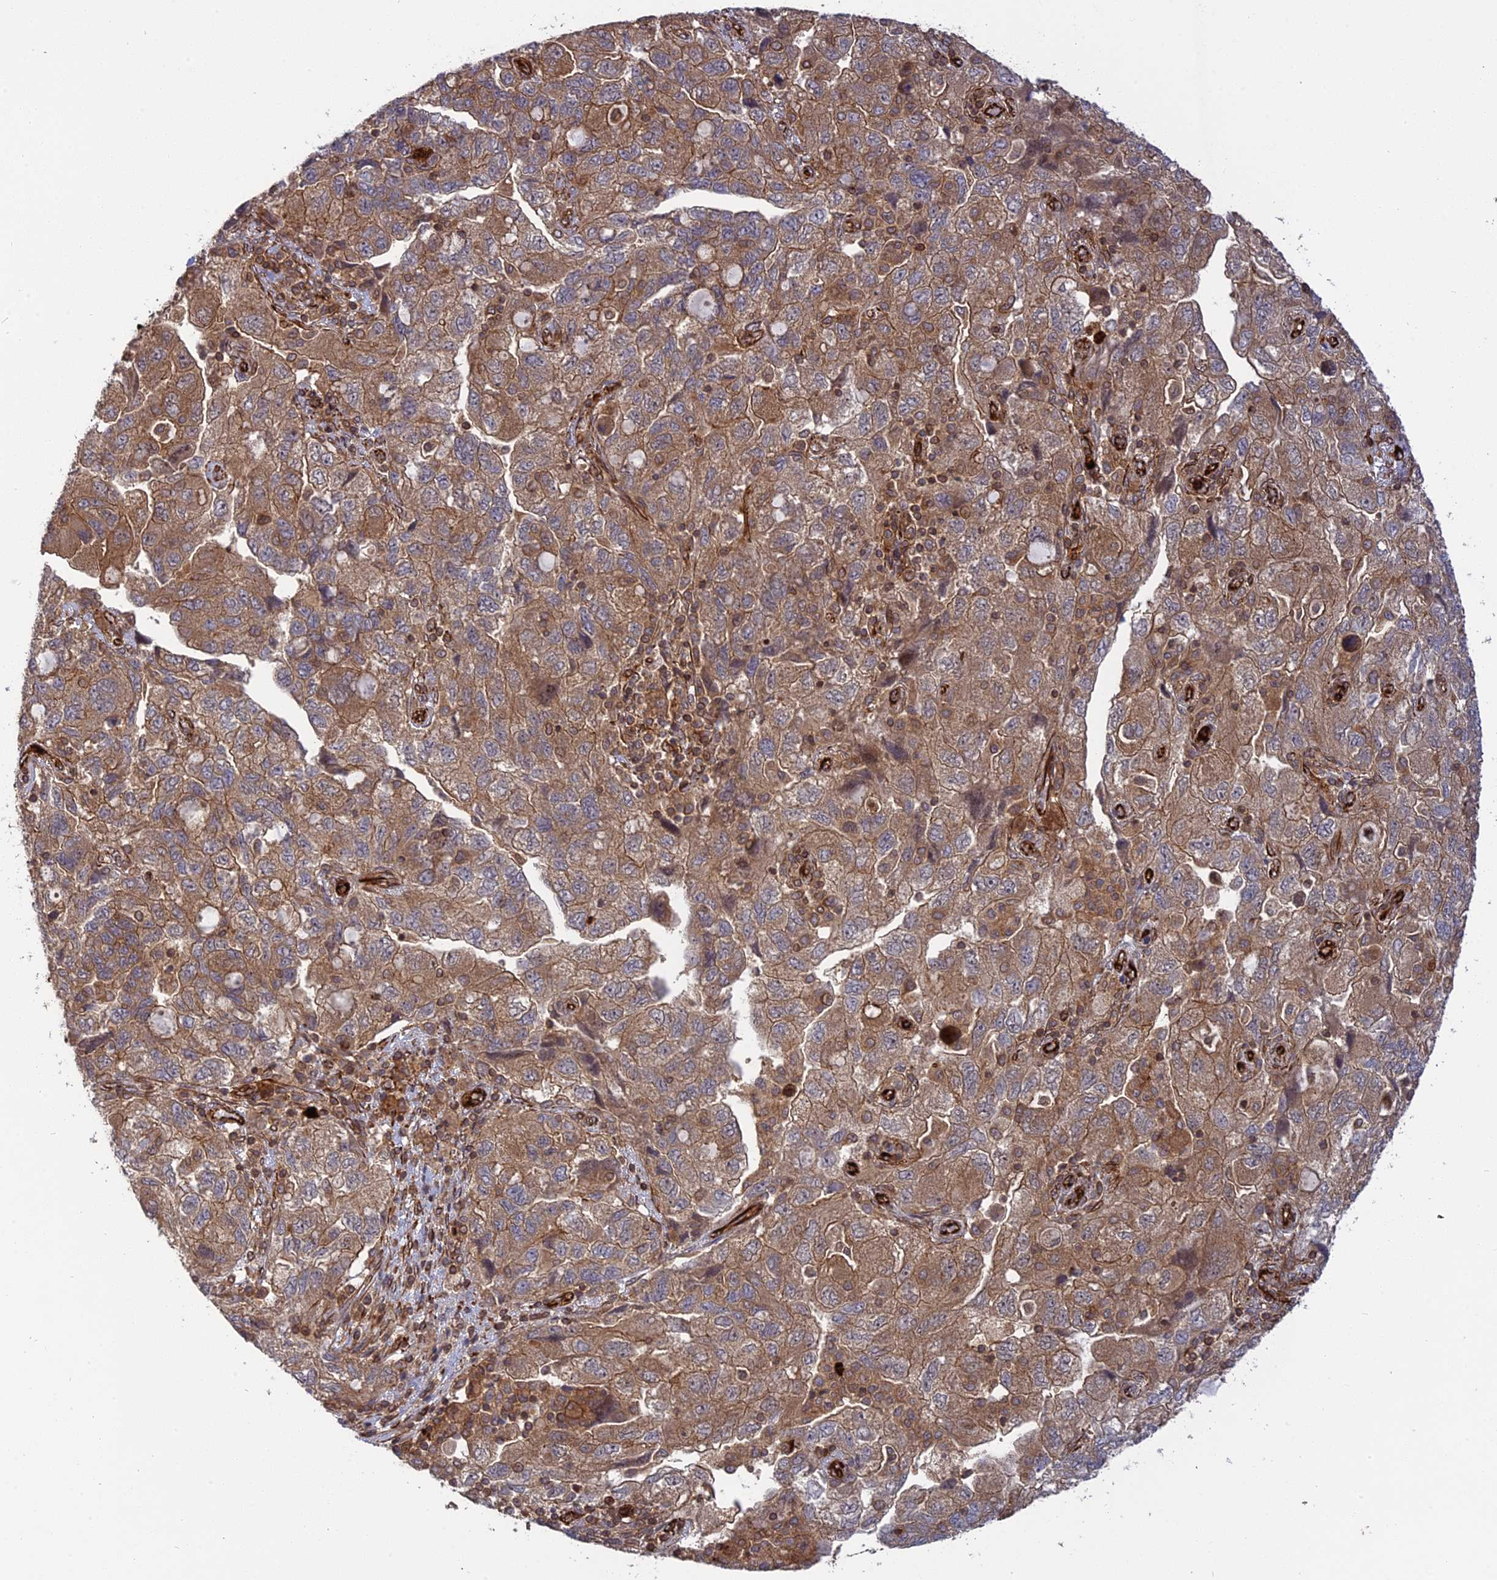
{"staining": {"intensity": "moderate", "quantity": ">75%", "location": "cytoplasmic/membranous"}, "tissue": "ovarian cancer", "cell_type": "Tumor cells", "image_type": "cancer", "snomed": [{"axis": "morphology", "description": "Carcinoma, NOS"}, {"axis": "morphology", "description": "Cystadenocarcinoma, serous, NOS"}, {"axis": "topography", "description": "Ovary"}], "caption": "The histopathology image reveals a brown stain indicating the presence of a protein in the cytoplasmic/membranous of tumor cells in ovarian cancer (carcinoma).", "gene": "PHLDB3", "patient": {"sex": "female", "age": 69}}